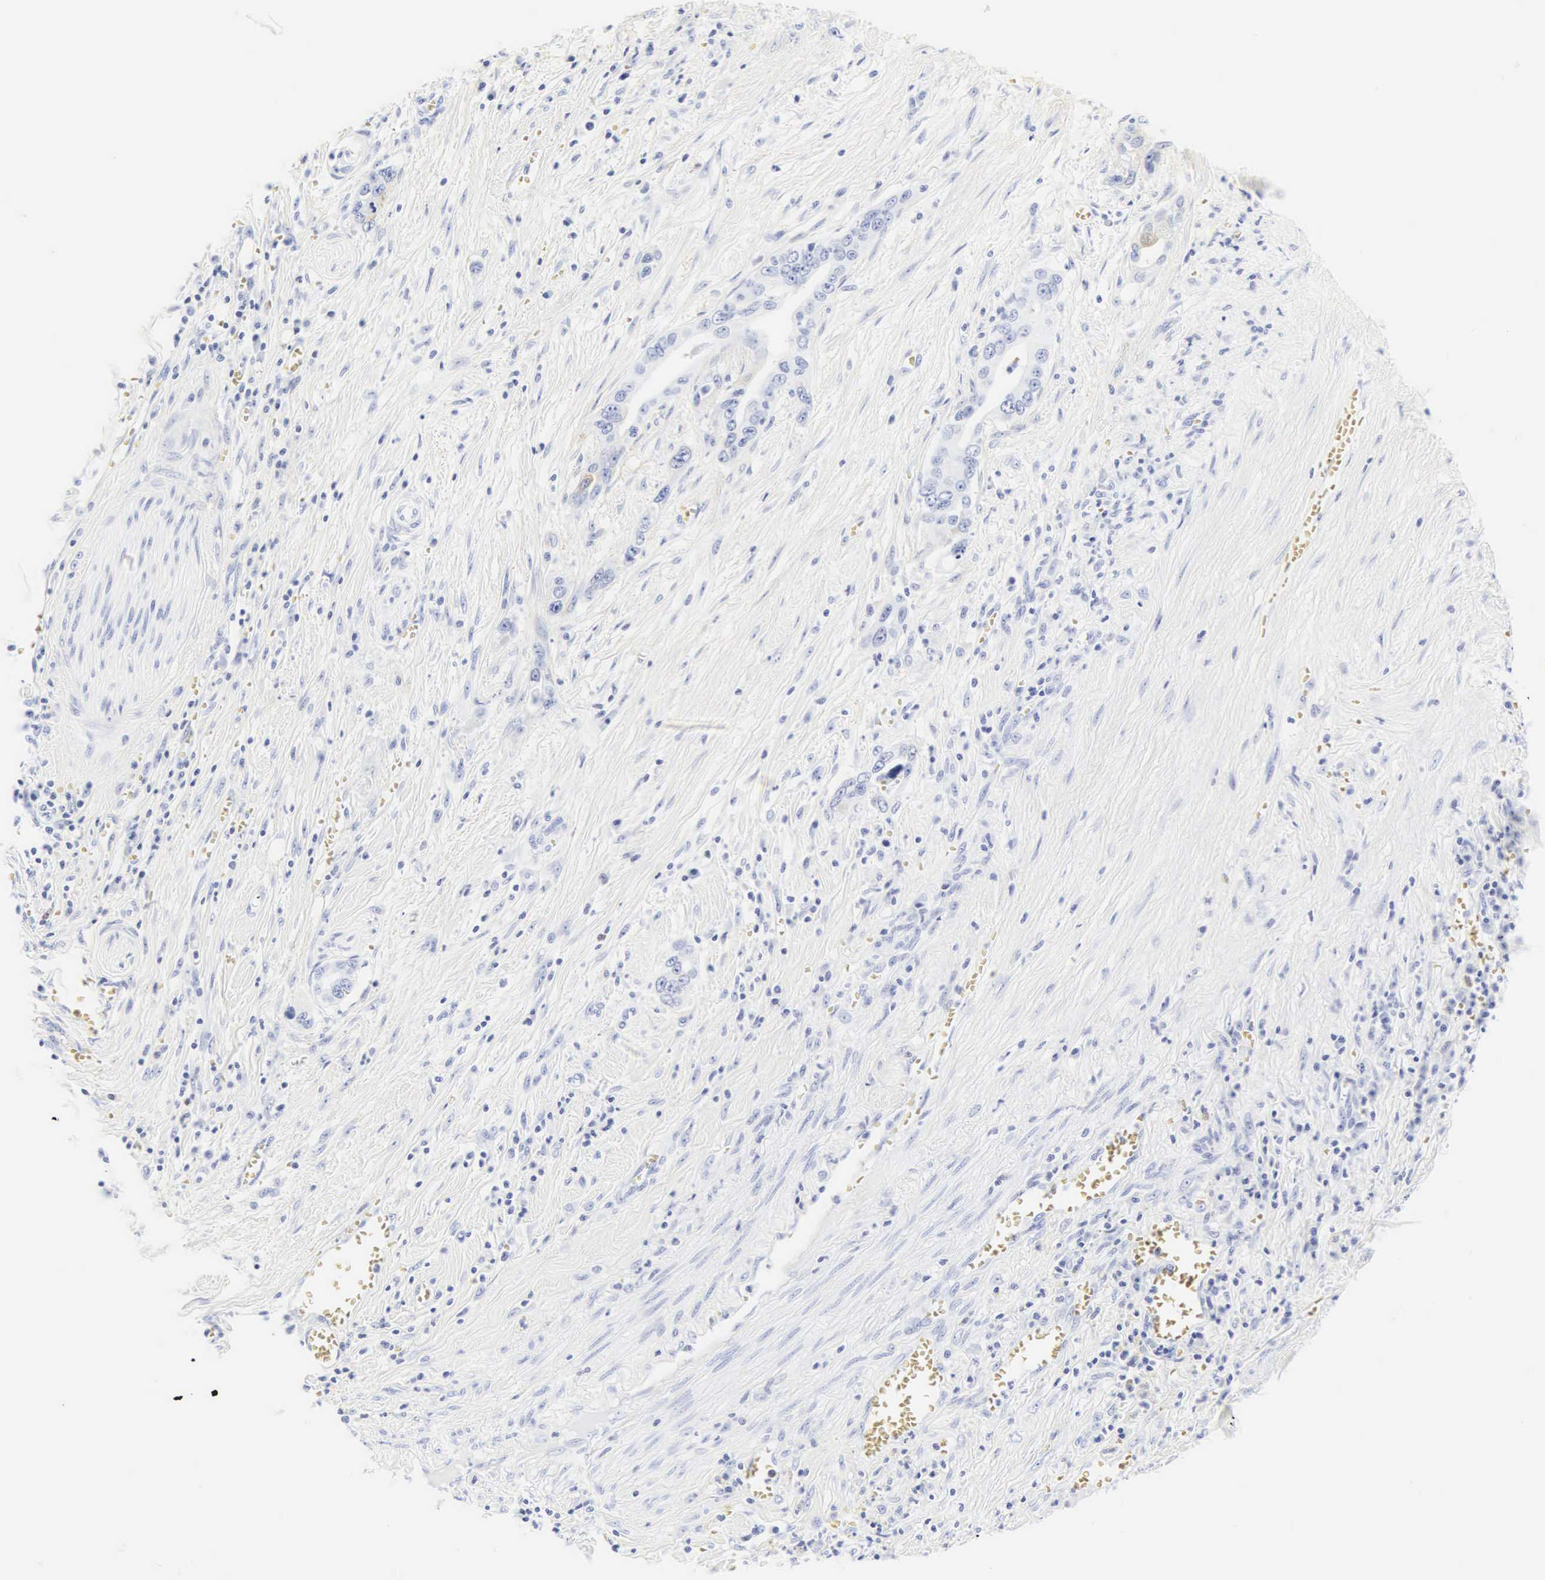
{"staining": {"intensity": "negative", "quantity": "none", "location": "none"}, "tissue": "pancreatic cancer", "cell_type": "Tumor cells", "image_type": "cancer", "snomed": [{"axis": "morphology", "description": "Adenocarcinoma, NOS"}, {"axis": "topography", "description": "Pancreas"}], "caption": "Human adenocarcinoma (pancreatic) stained for a protein using immunohistochemistry (IHC) reveals no staining in tumor cells.", "gene": "CGB3", "patient": {"sex": "male", "age": 69}}